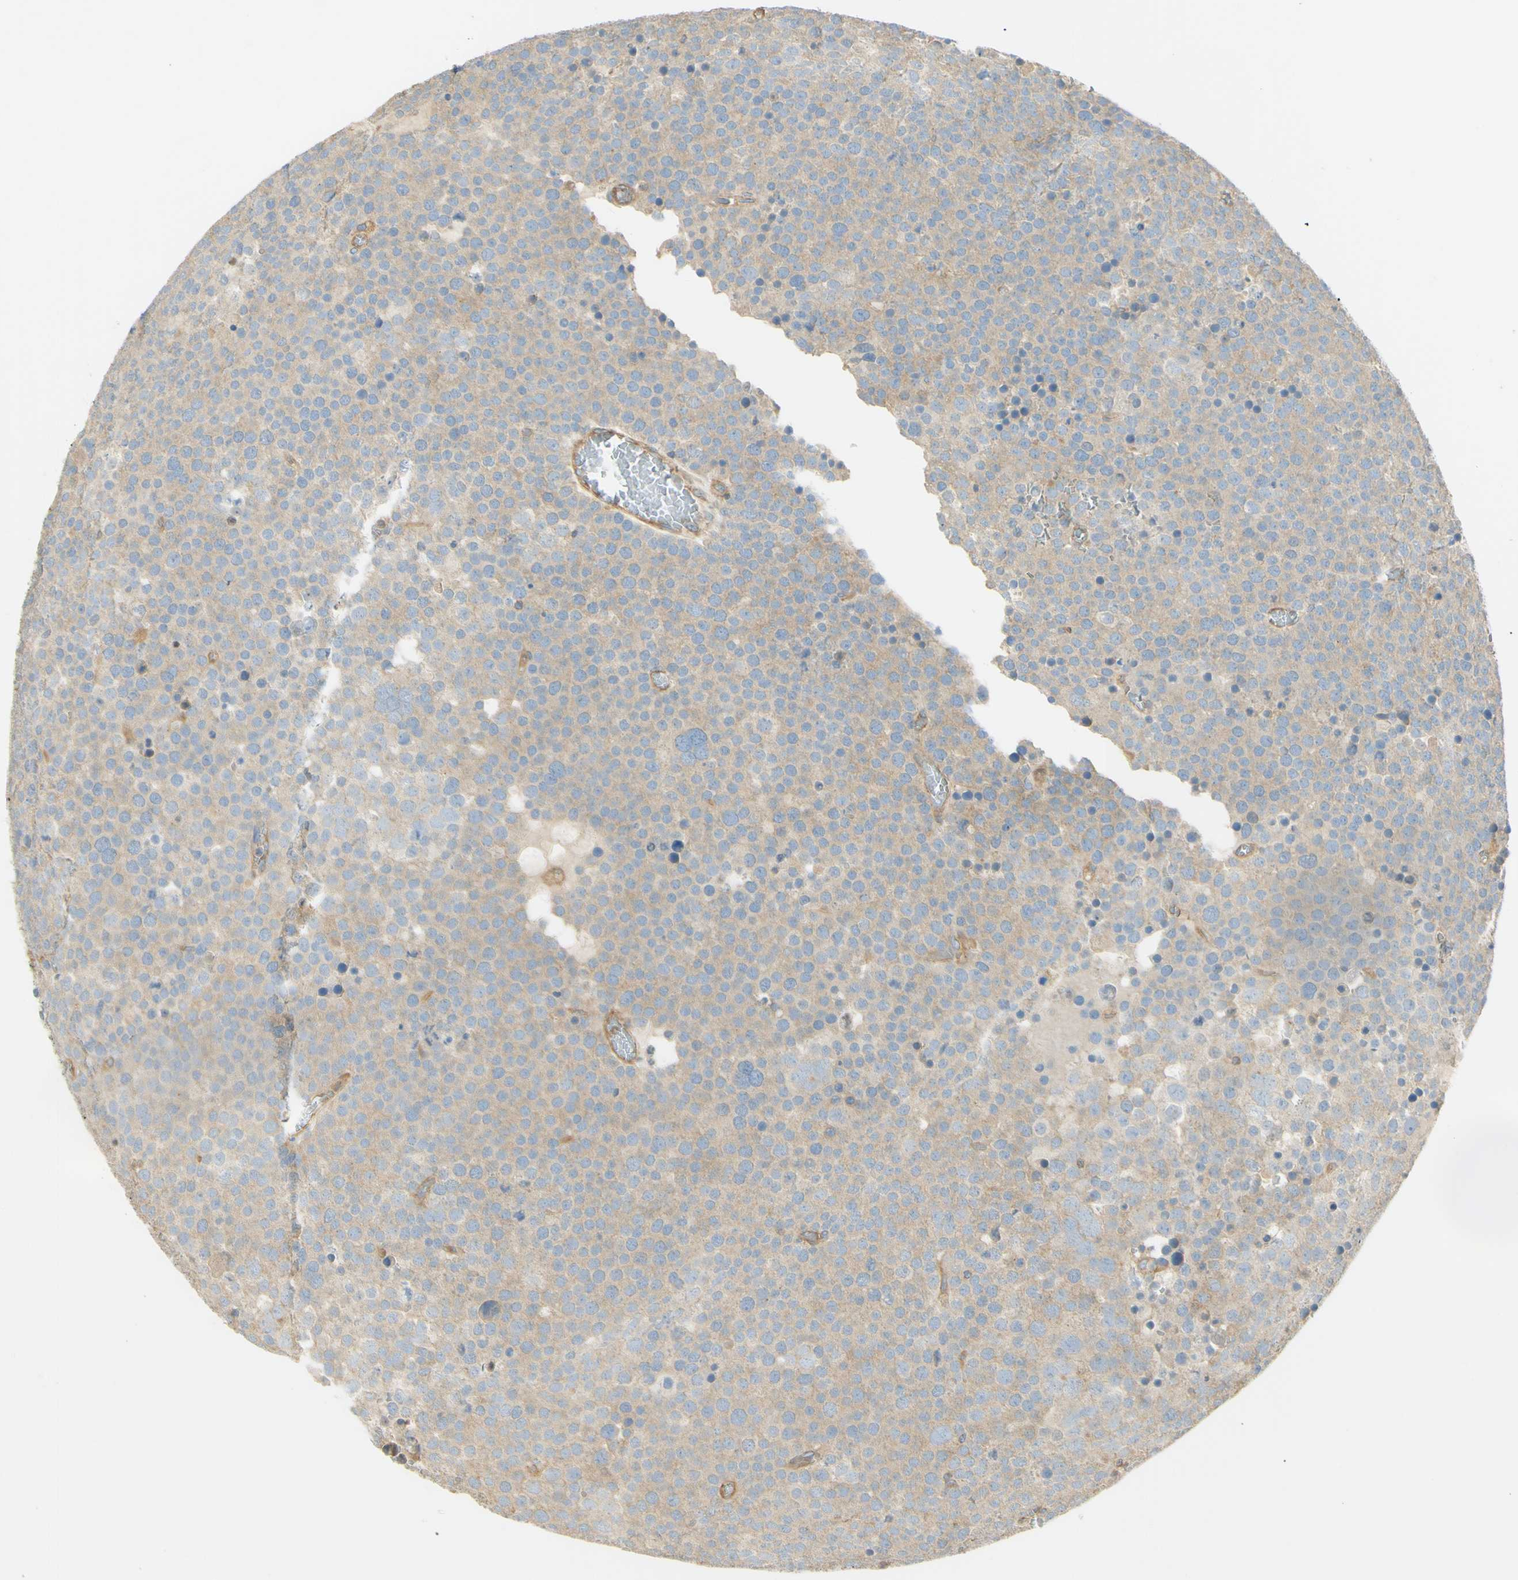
{"staining": {"intensity": "moderate", "quantity": ">75%", "location": "cytoplasmic/membranous"}, "tissue": "testis cancer", "cell_type": "Tumor cells", "image_type": "cancer", "snomed": [{"axis": "morphology", "description": "Seminoma, NOS"}, {"axis": "topography", "description": "Testis"}], "caption": "Moderate cytoplasmic/membranous staining is present in approximately >75% of tumor cells in testis seminoma. Nuclei are stained in blue.", "gene": "IKBKG", "patient": {"sex": "male", "age": 71}}